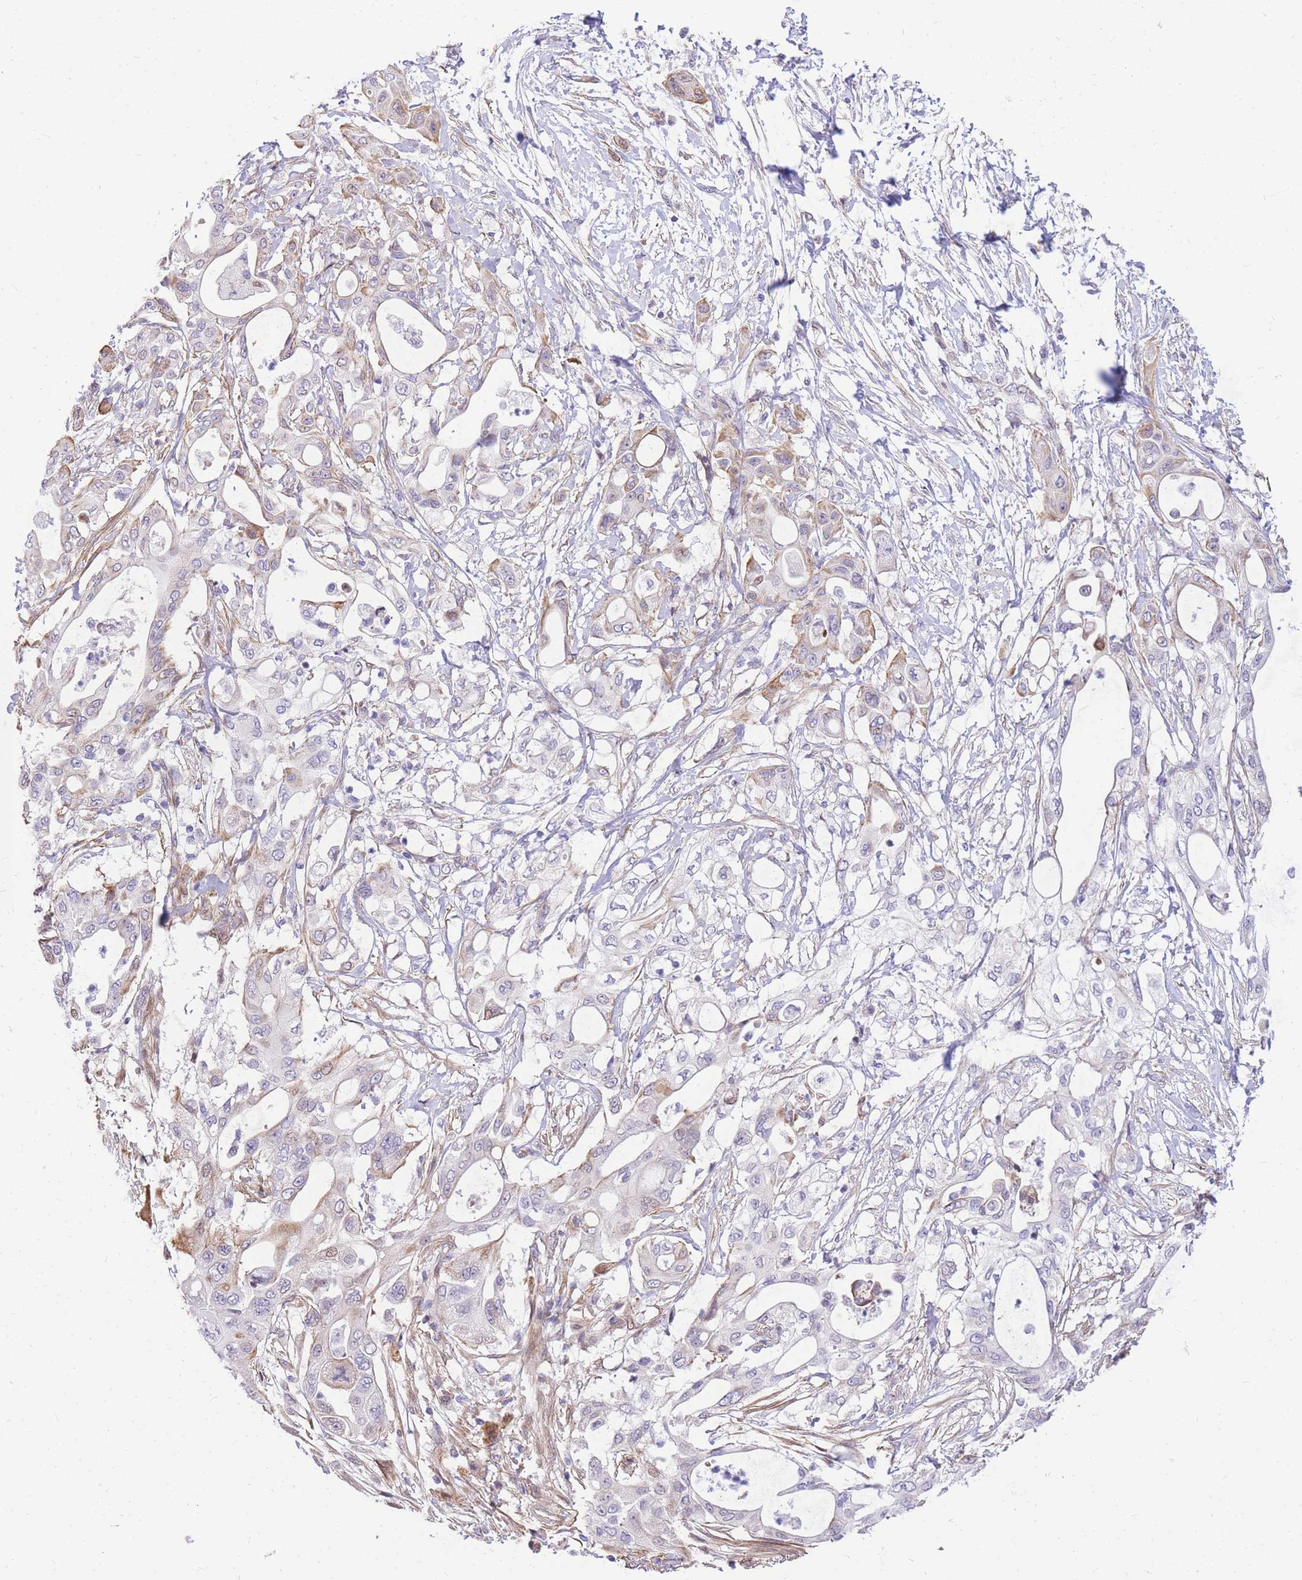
{"staining": {"intensity": "moderate", "quantity": "<25%", "location": "cytoplasmic/membranous"}, "tissue": "pancreatic cancer", "cell_type": "Tumor cells", "image_type": "cancer", "snomed": [{"axis": "morphology", "description": "Adenocarcinoma, NOS"}, {"axis": "topography", "description": "Pancreas"}], "caption": "Moderate cytoplasmic/membranous expression for a protein is present in about <25% of tumor cells of pancreatic cancer (adenocarcinoma) using immunohistochemistry.", "gene": "S100PBP", "patient": {"sex": "male", "age": 68}}